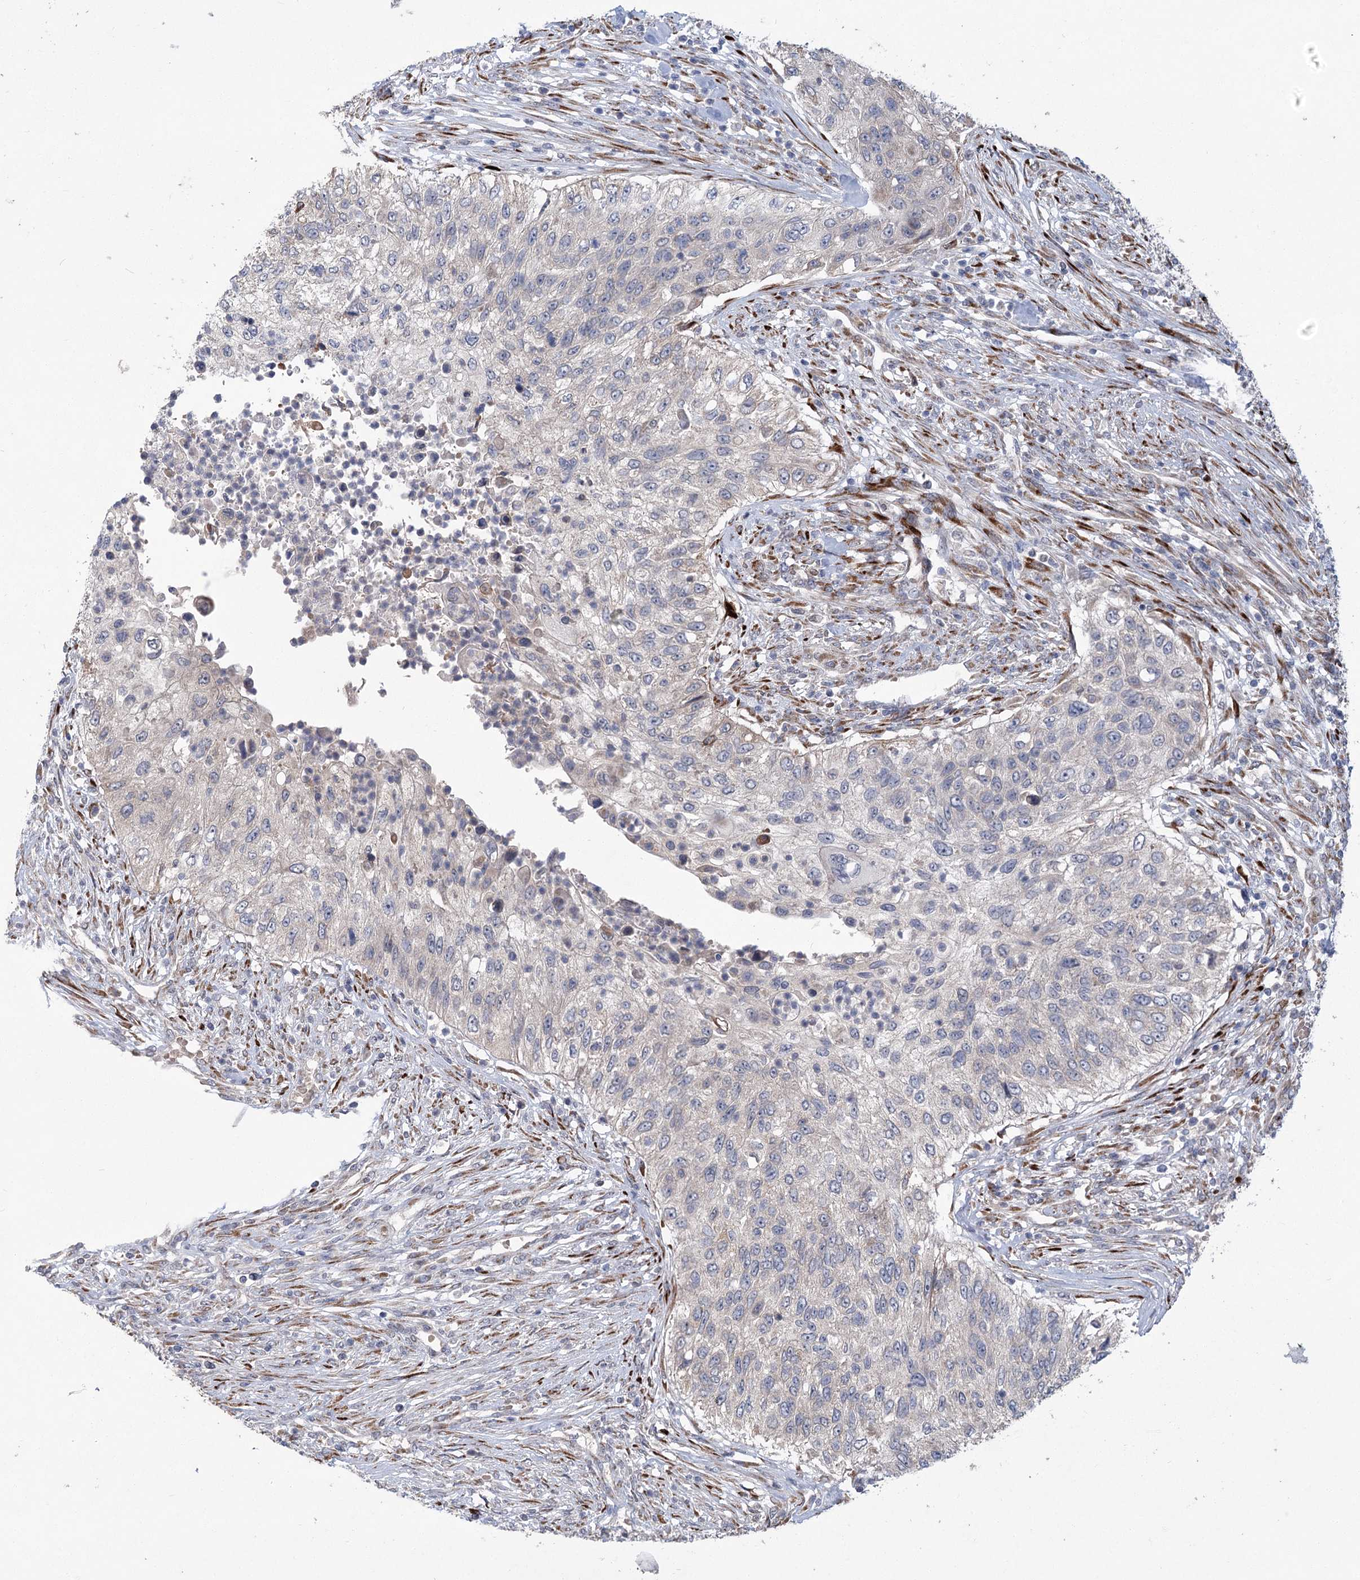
{"staining": {"intensity": "negative", "quantity": "none", "location": "none"}, "tissue": "urothelial cancer", "cell_type": "Tumor cells", "image_type": "cancer", "snomed": [{"axis": "morphology", "description": "Urothelial carcinoma, High grade"}, {"axis": "topography", "description": "Urinary bladder"}], "caption": "IHC of urothelial carcinoma (high-grade) exhibits no staining in tumor cells.", "gene": "GCNT4", "patient": {"sex": "female", "age": 60}}